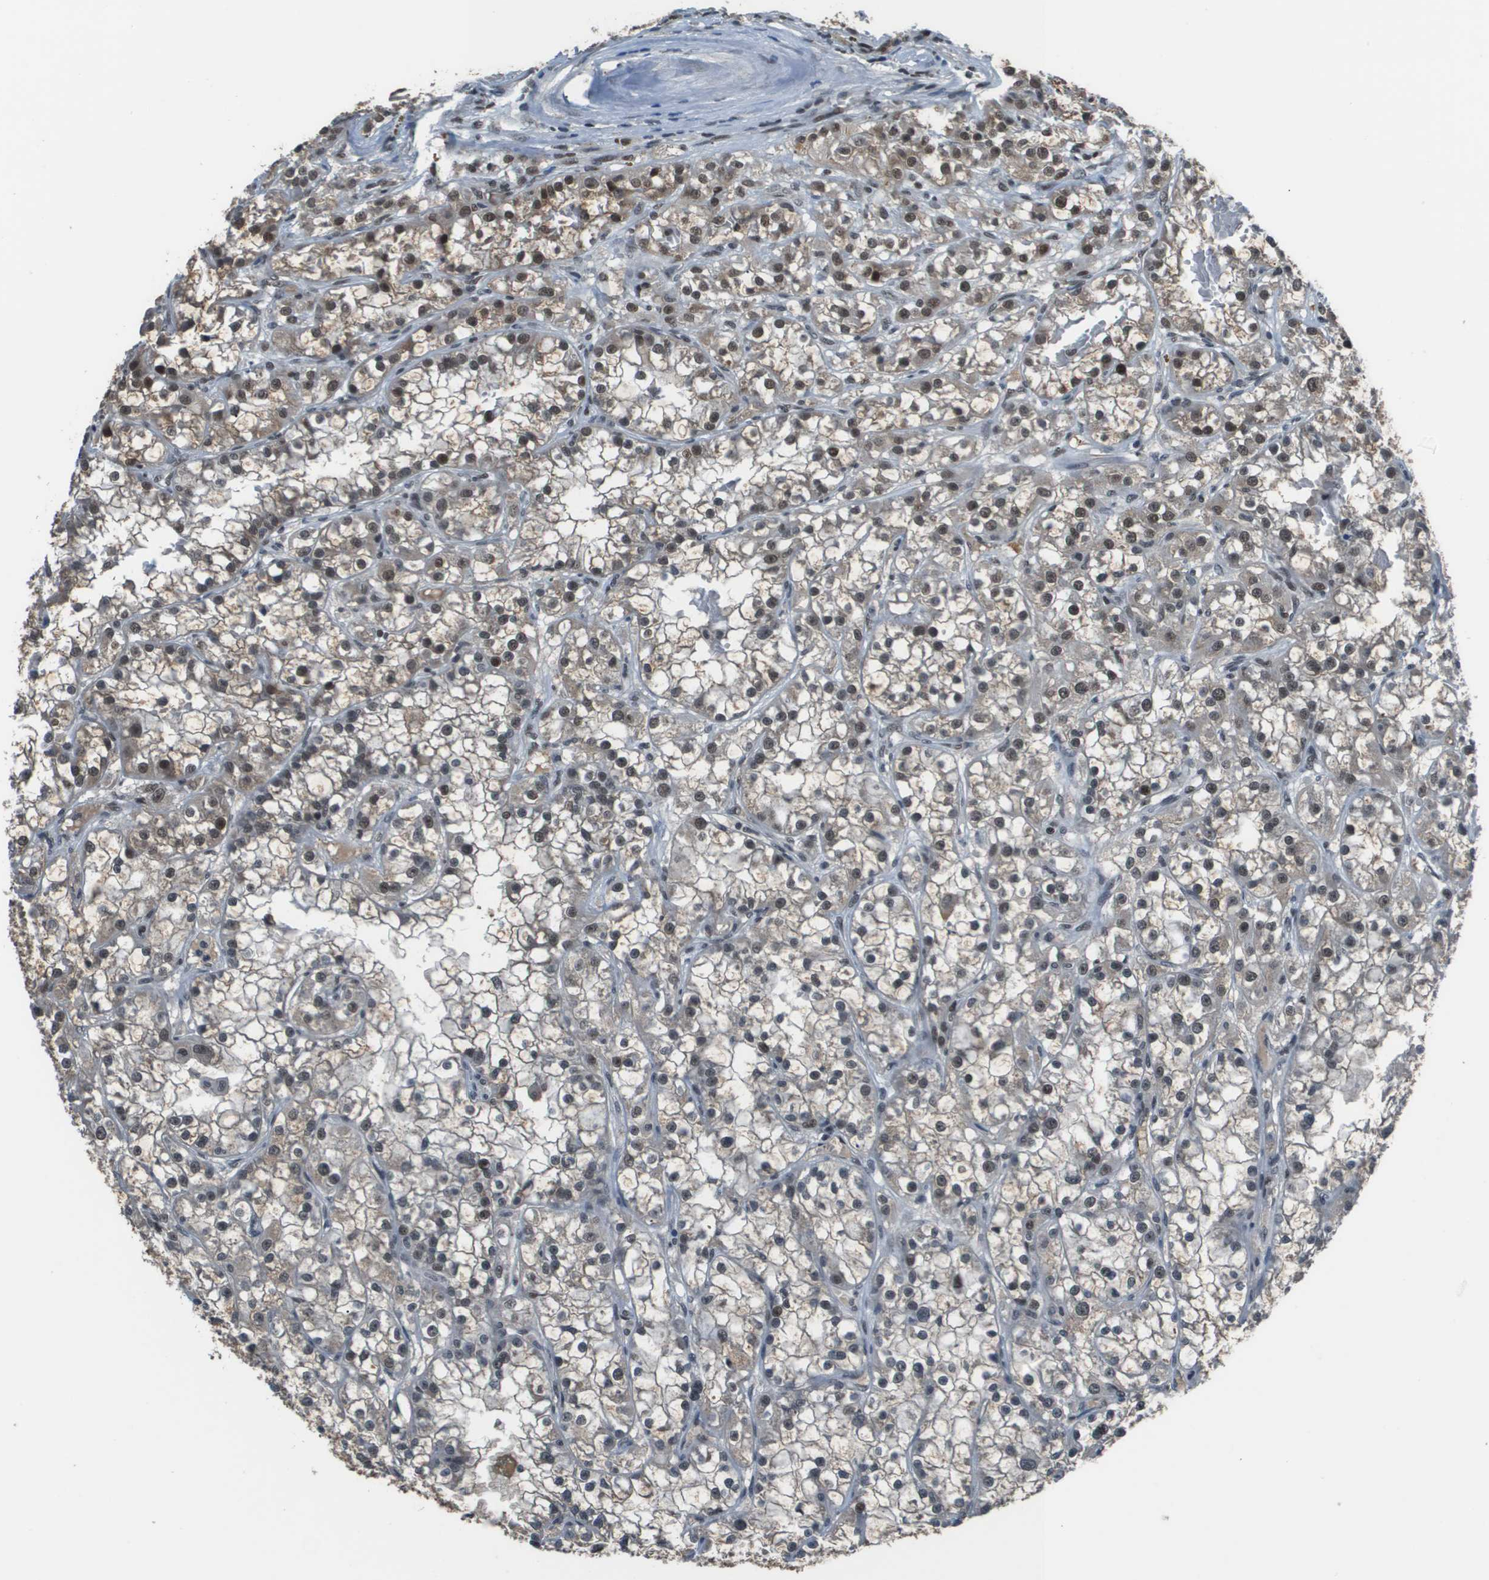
{"staining": {"intensity": "moderate", "quantity": "25%-75%", "location": "nuclear"}, "tissue": "renal cancer", "cell_type": "Tumor cells", "image_type": "cancer", "snomed": [{"axis": "morphology", "description": "Adenocarcinoma, NOS"}, {"axis": "topography", "description": "Kidney"}], "caption": "Moderate nuclear protein expression is seen in about 25%-75% of tumor cells in renal cancer (adenocarcinoma).", "gene": "THRAP3", "patient": {"sex": "female", "age": 52}}